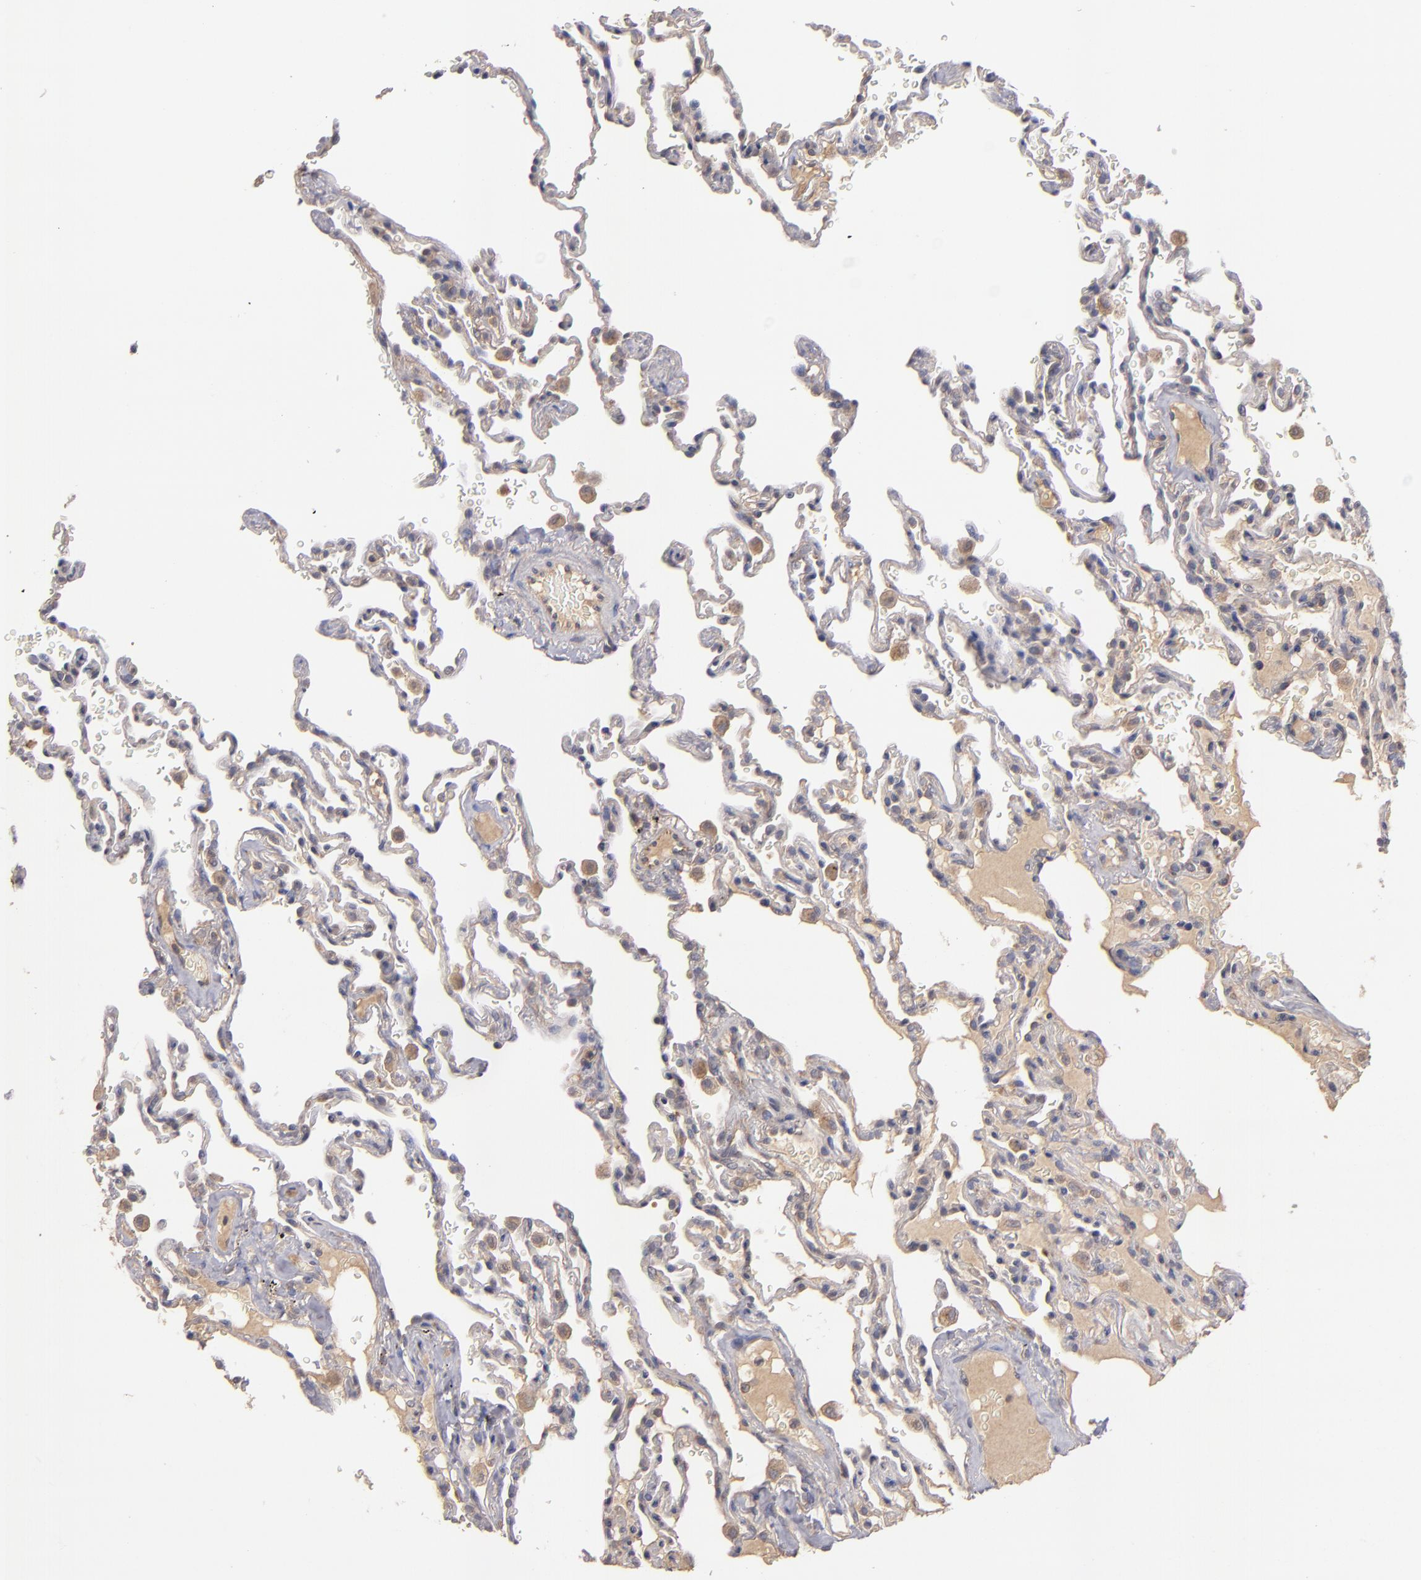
{"staining": {"intensity": "weak", "quantity": "<25%", "location": "cytoplasmic/membranous"}, "tissue": "lung", "cell_type": "Alveolar cells", "image_type": "normal", "snomed": [{"axis": "morphology", "description": "Normal tissue, NOS"}, {"axis": "morphology", "description": "Inflammation, NOS"}, {"axis": "topography", "description": "Lung"}], "caption": "This photomicrograph is of unremarkable lung stained with immunohistochemistry to label a protein in brown with the nuclei are counter-stained blue. There is no expression in alveolar cells. (Brightfield microscopy of DAB IHC at high magnification).", "gene": "UPF3B", "patient": {"sex": "male", "age": 69}}